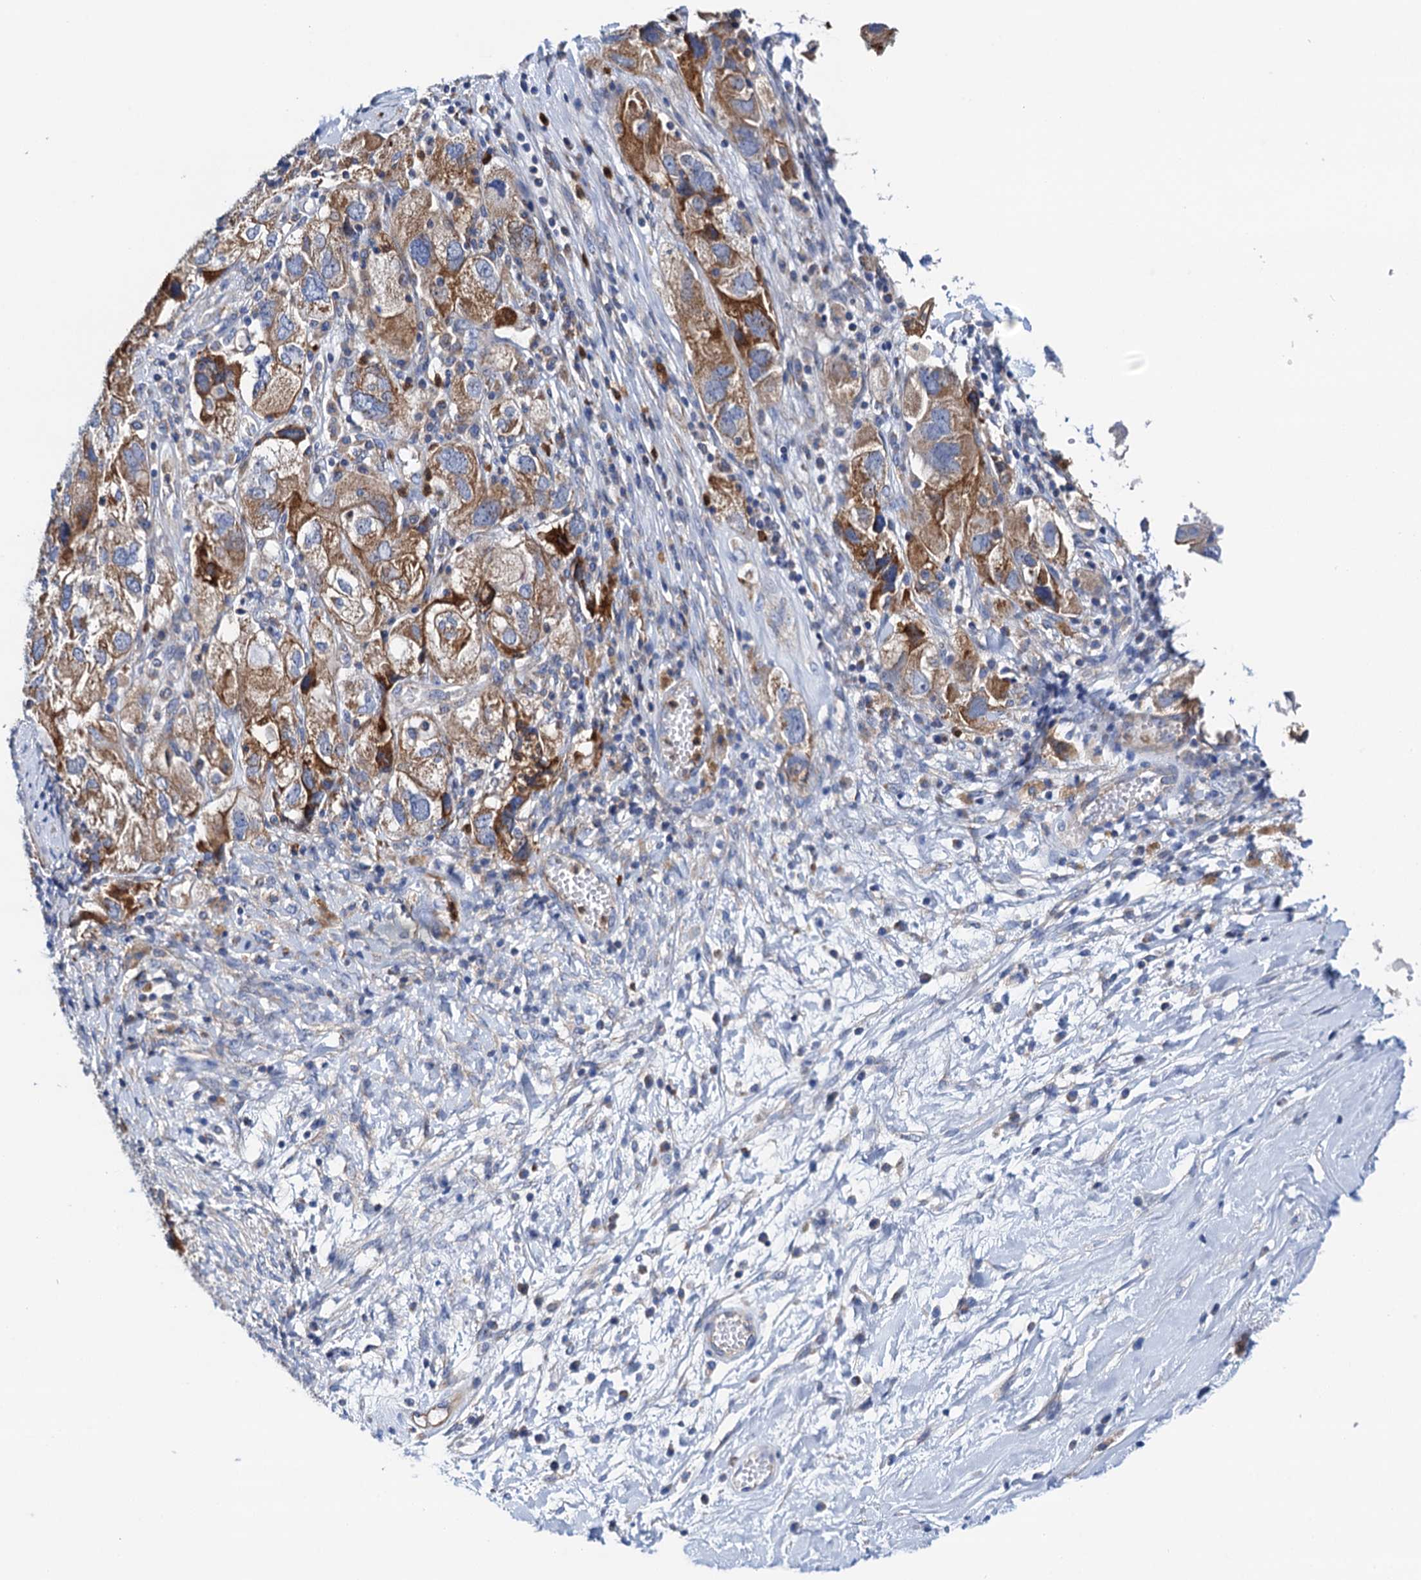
{"staining": {"intensity": "moderate", "quantity": ">75%", "location": "cytoplasmic/membranous"}, "tissue": "ovarian cancer", "cell_type": "Tumor cells", "image_type": "cancer", "snomed": [{"axis": "morphology", "description": "Carcinoma, NOS"}, {"axis": "morphology", "description": "Cystadenocarcinoma, serous, NOS"}, {"axis": "topography", "description": "Ovary"}], "caption": "The photomicrograph shows immunohistochemical staining of ovarian serous cystadenocarcinoma. There is moderate cytoplasmic/membranous staining is identified in about >75% of tumor cells.", "gene": "RASSF9", "patient": {"sex": "female", "age": 69}}